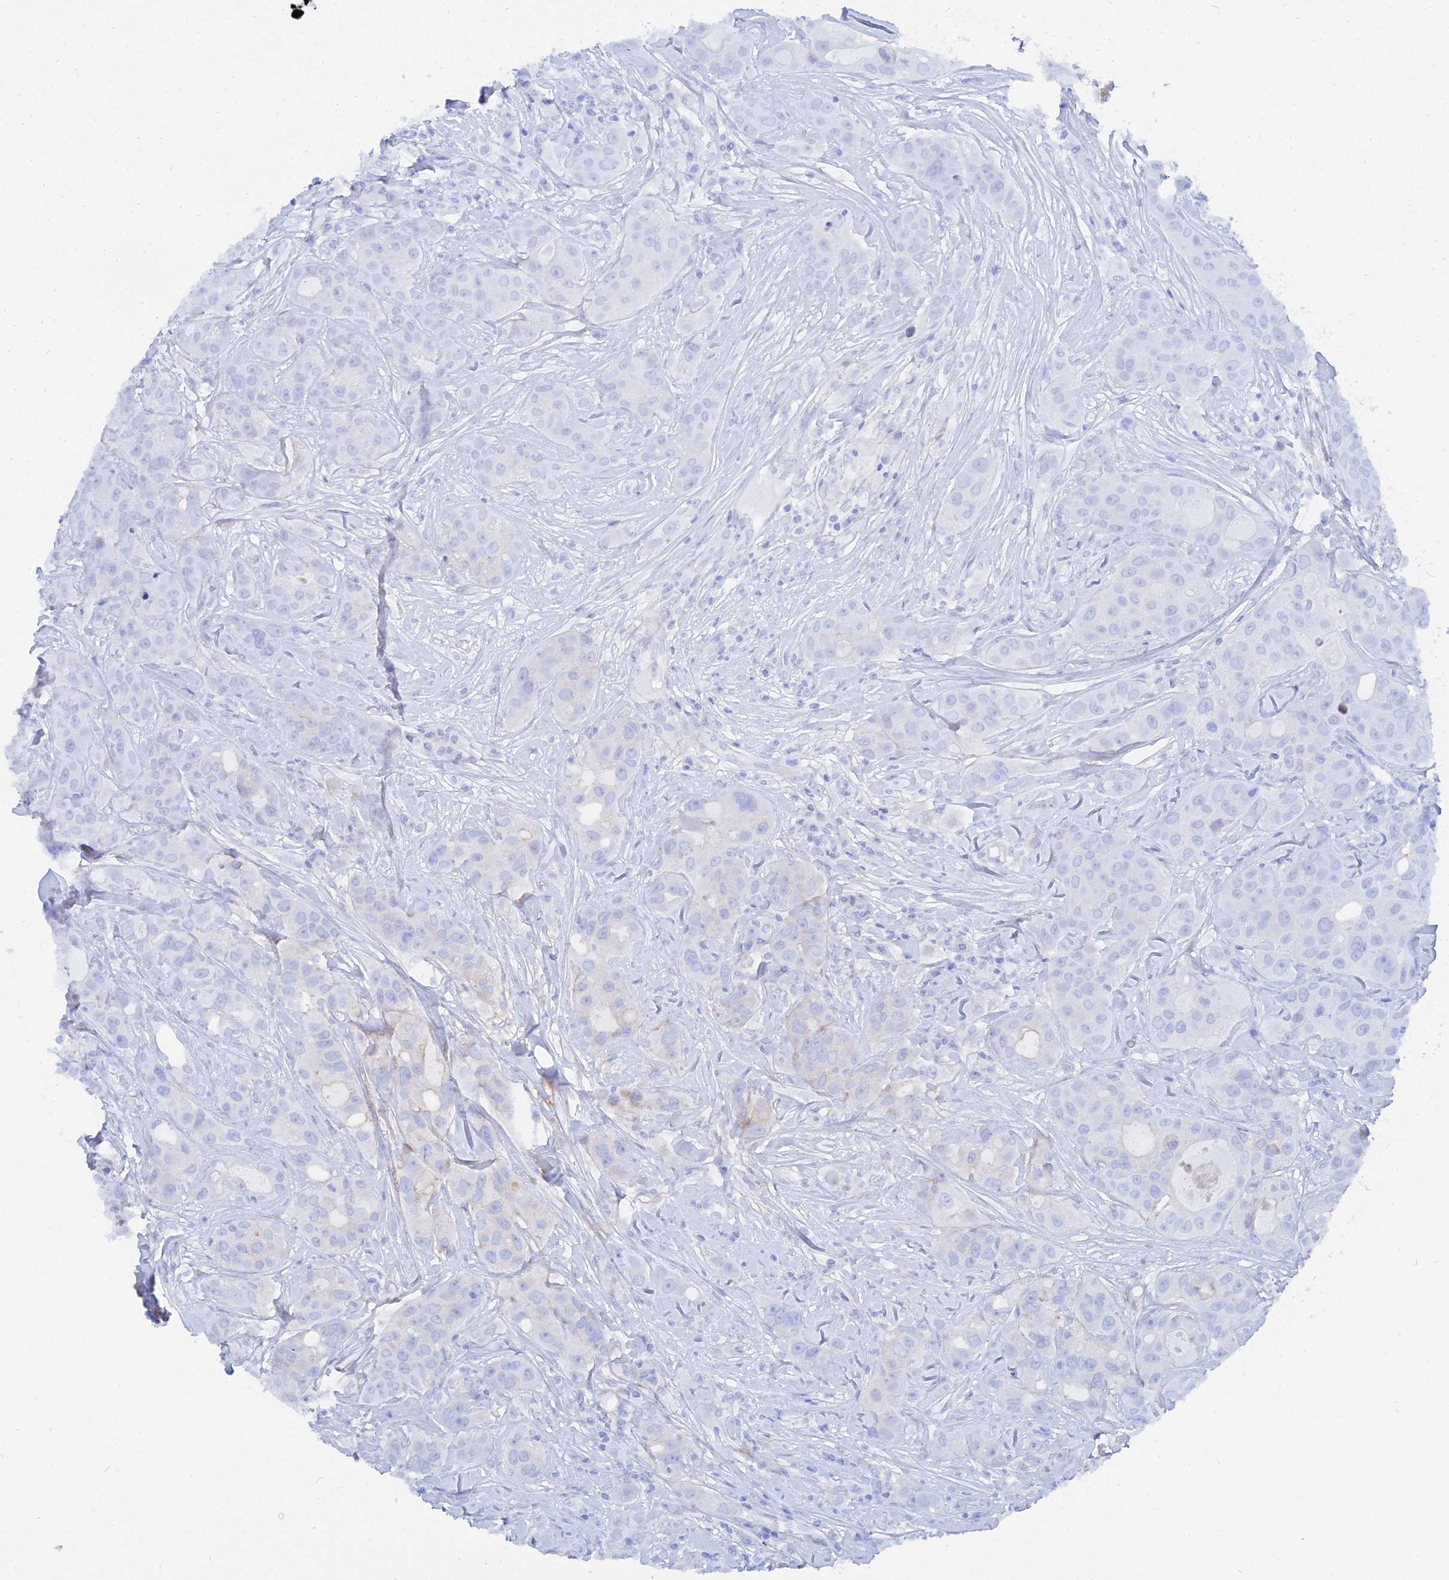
{"staining": {"intensity": "weak", "quantity": "<25%", "location": "cytoplasmic/membranous"}, "tissue": "breast cancer", "cell_type": "Tumor cells", "image_type": "cancer", "snomed": [{"axis": "morphology", "description": "Duct carcinoma"}, {"axis": "topography", "description": "Breast"}], "caption": "Breast cancer (intraductal carcinoma) stained for a protein using immunohistochemistry exhibits no positivity tumor cells.", "gene": "TRIM43B", "patient": {"sex": "female", "age": 43}}